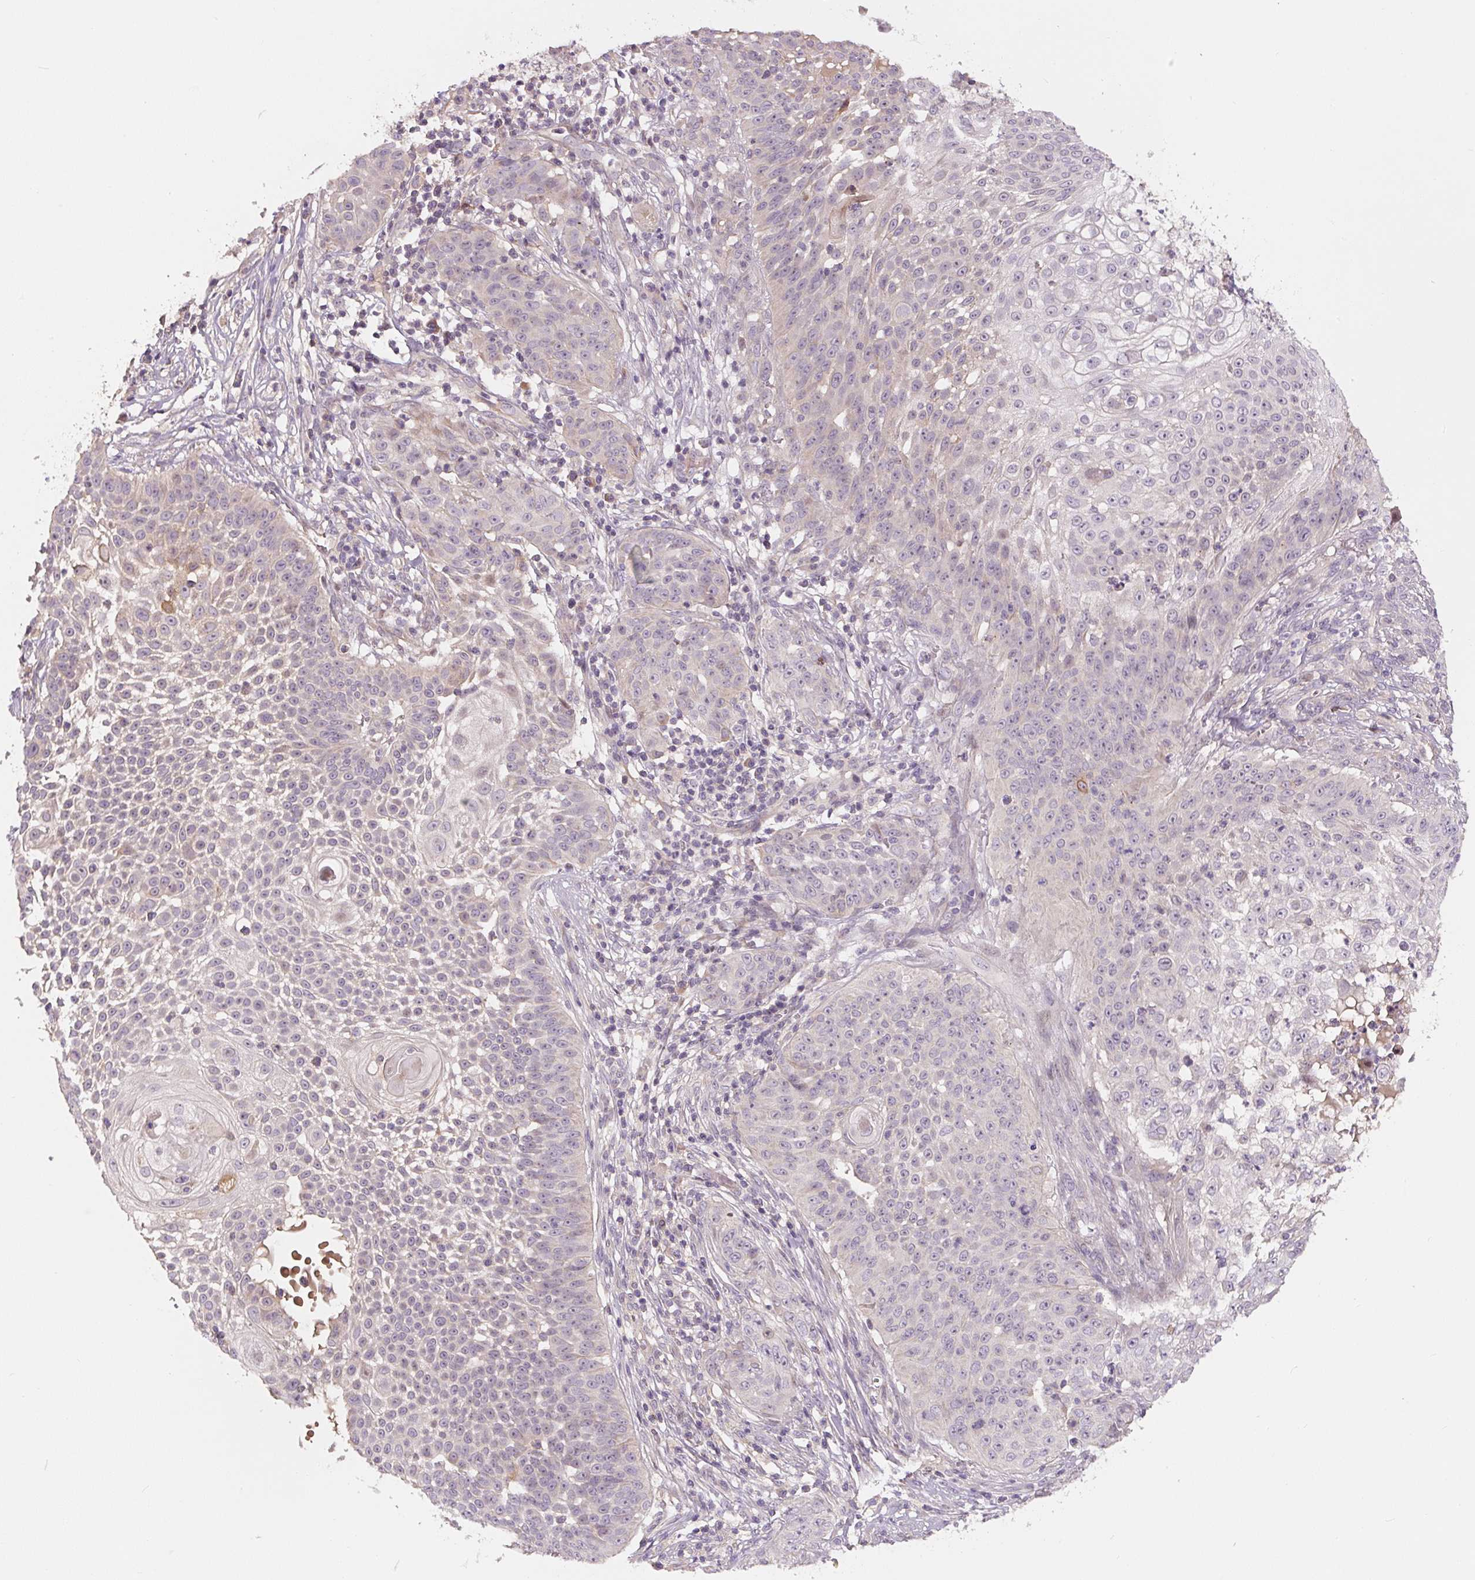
{"staining": {"intensity": "negative", "quantity": "none", "location": "none"}, "tissue": "skin cancer", "cell_type": "Tumor cells", "image_type": "cancer", "snomed": [{"axis": "morphology", "description": "Squamous cell carcinoma, NOS"}, {"axis": "topography", "description": "Skin"}], "caption": "This is a photomicrograph of IHC staining of skin cancer, which shows no expression in tumor cells.", "gene": "PWWP3B", "patient": {"sex": "male", "age": 24}}